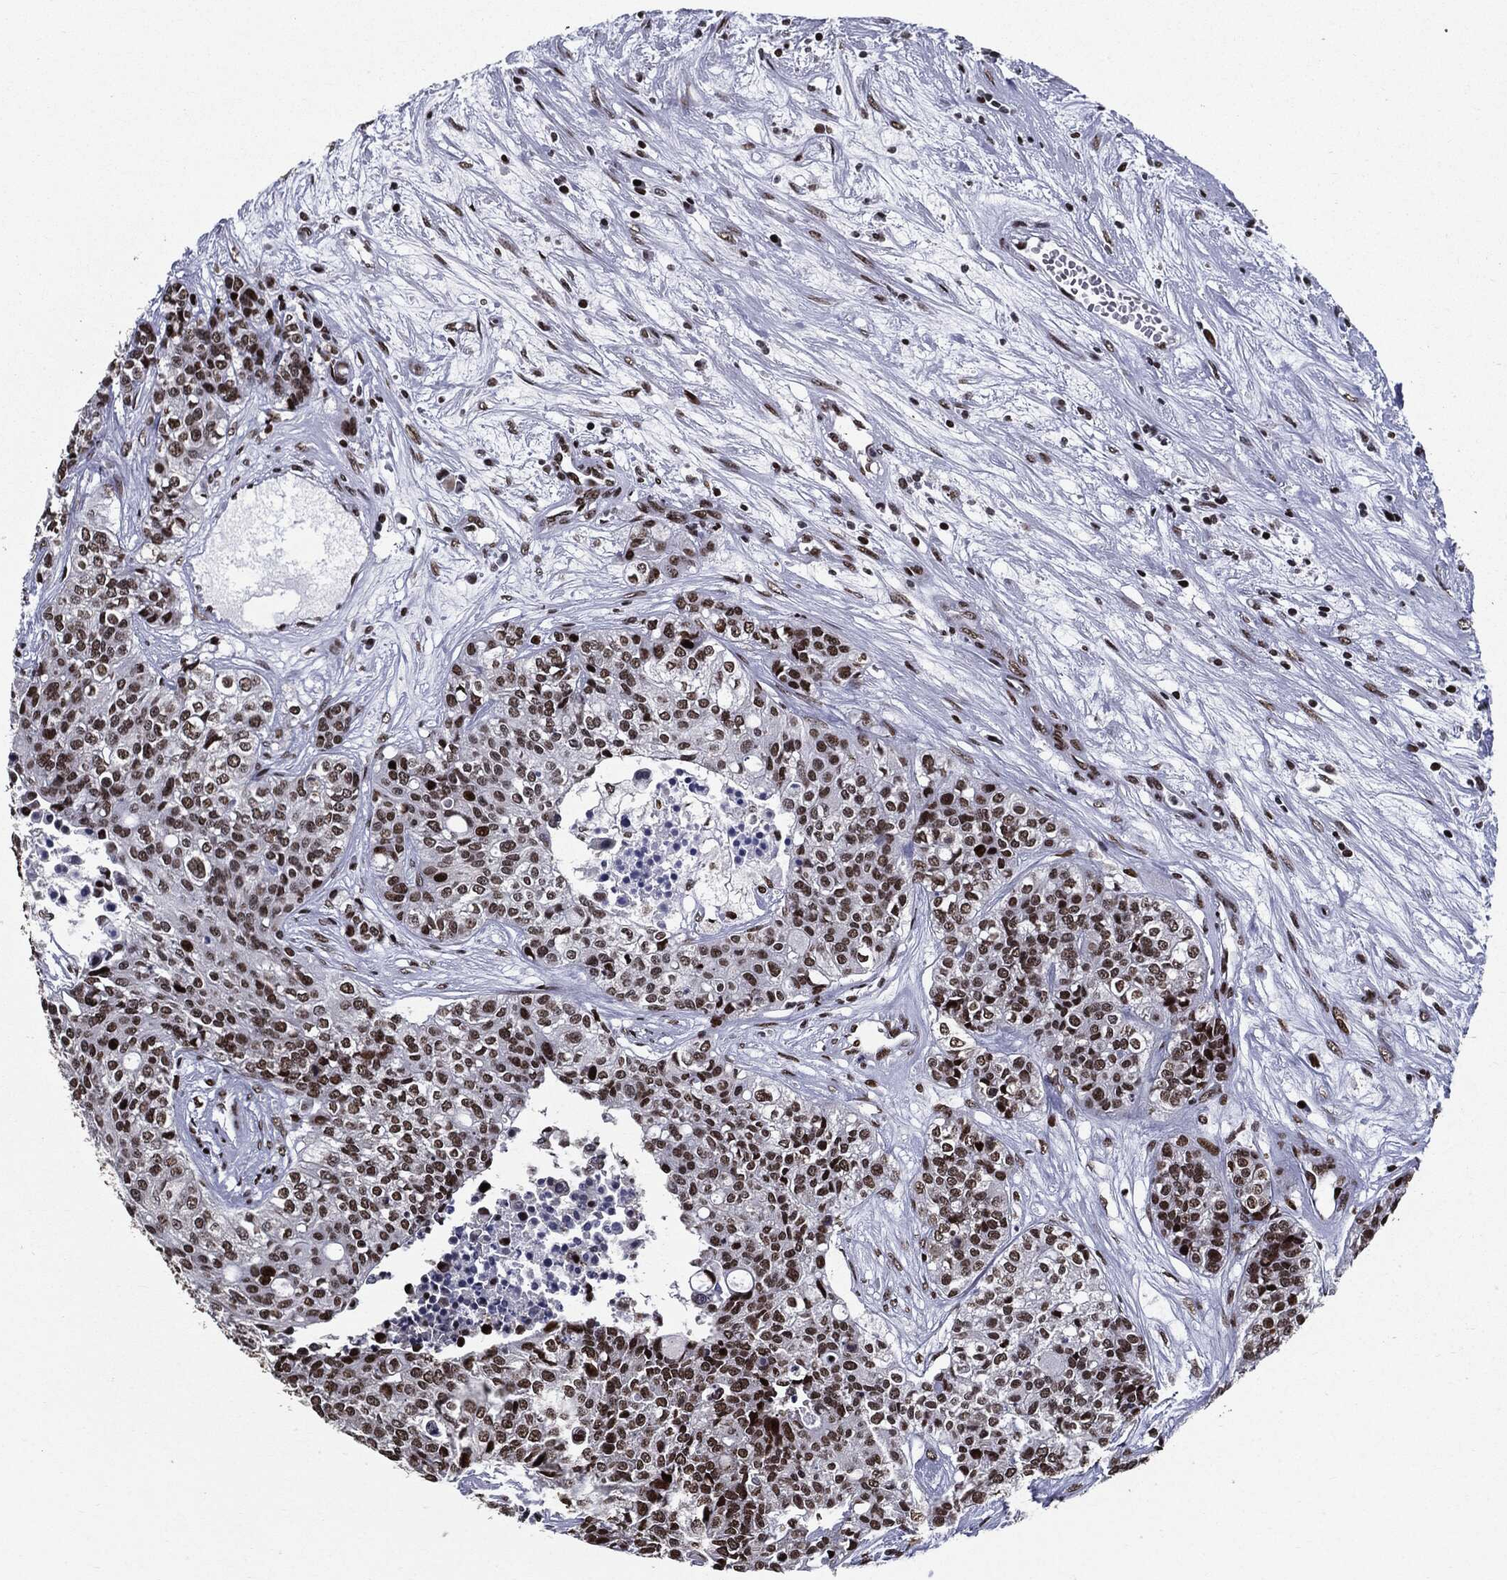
{"staining": {"intensity": "strong", "quantity": ">75%", "location": "nuclear"}, "tissue": "carcinoid", "cell_type": "Tumor cells", "image_type": "cancer", "snomed": [{"axis": "morphology", "description": "Carcinoid, malignant, NOS"}, {"axis": "topography", "description": "Colon"}], "caption": "A brown stain highlights strong nuclear positivity of a protein in human carcinoid tumor cells. The staining is performed using DAB (3,3'-diaminobenzidine) brown chromogen to label protein expression. The nuclei are counter-stained blue using hematoxylin.", "gene": "ZFP91", "patient": {"sex": "male", "age": 81}}